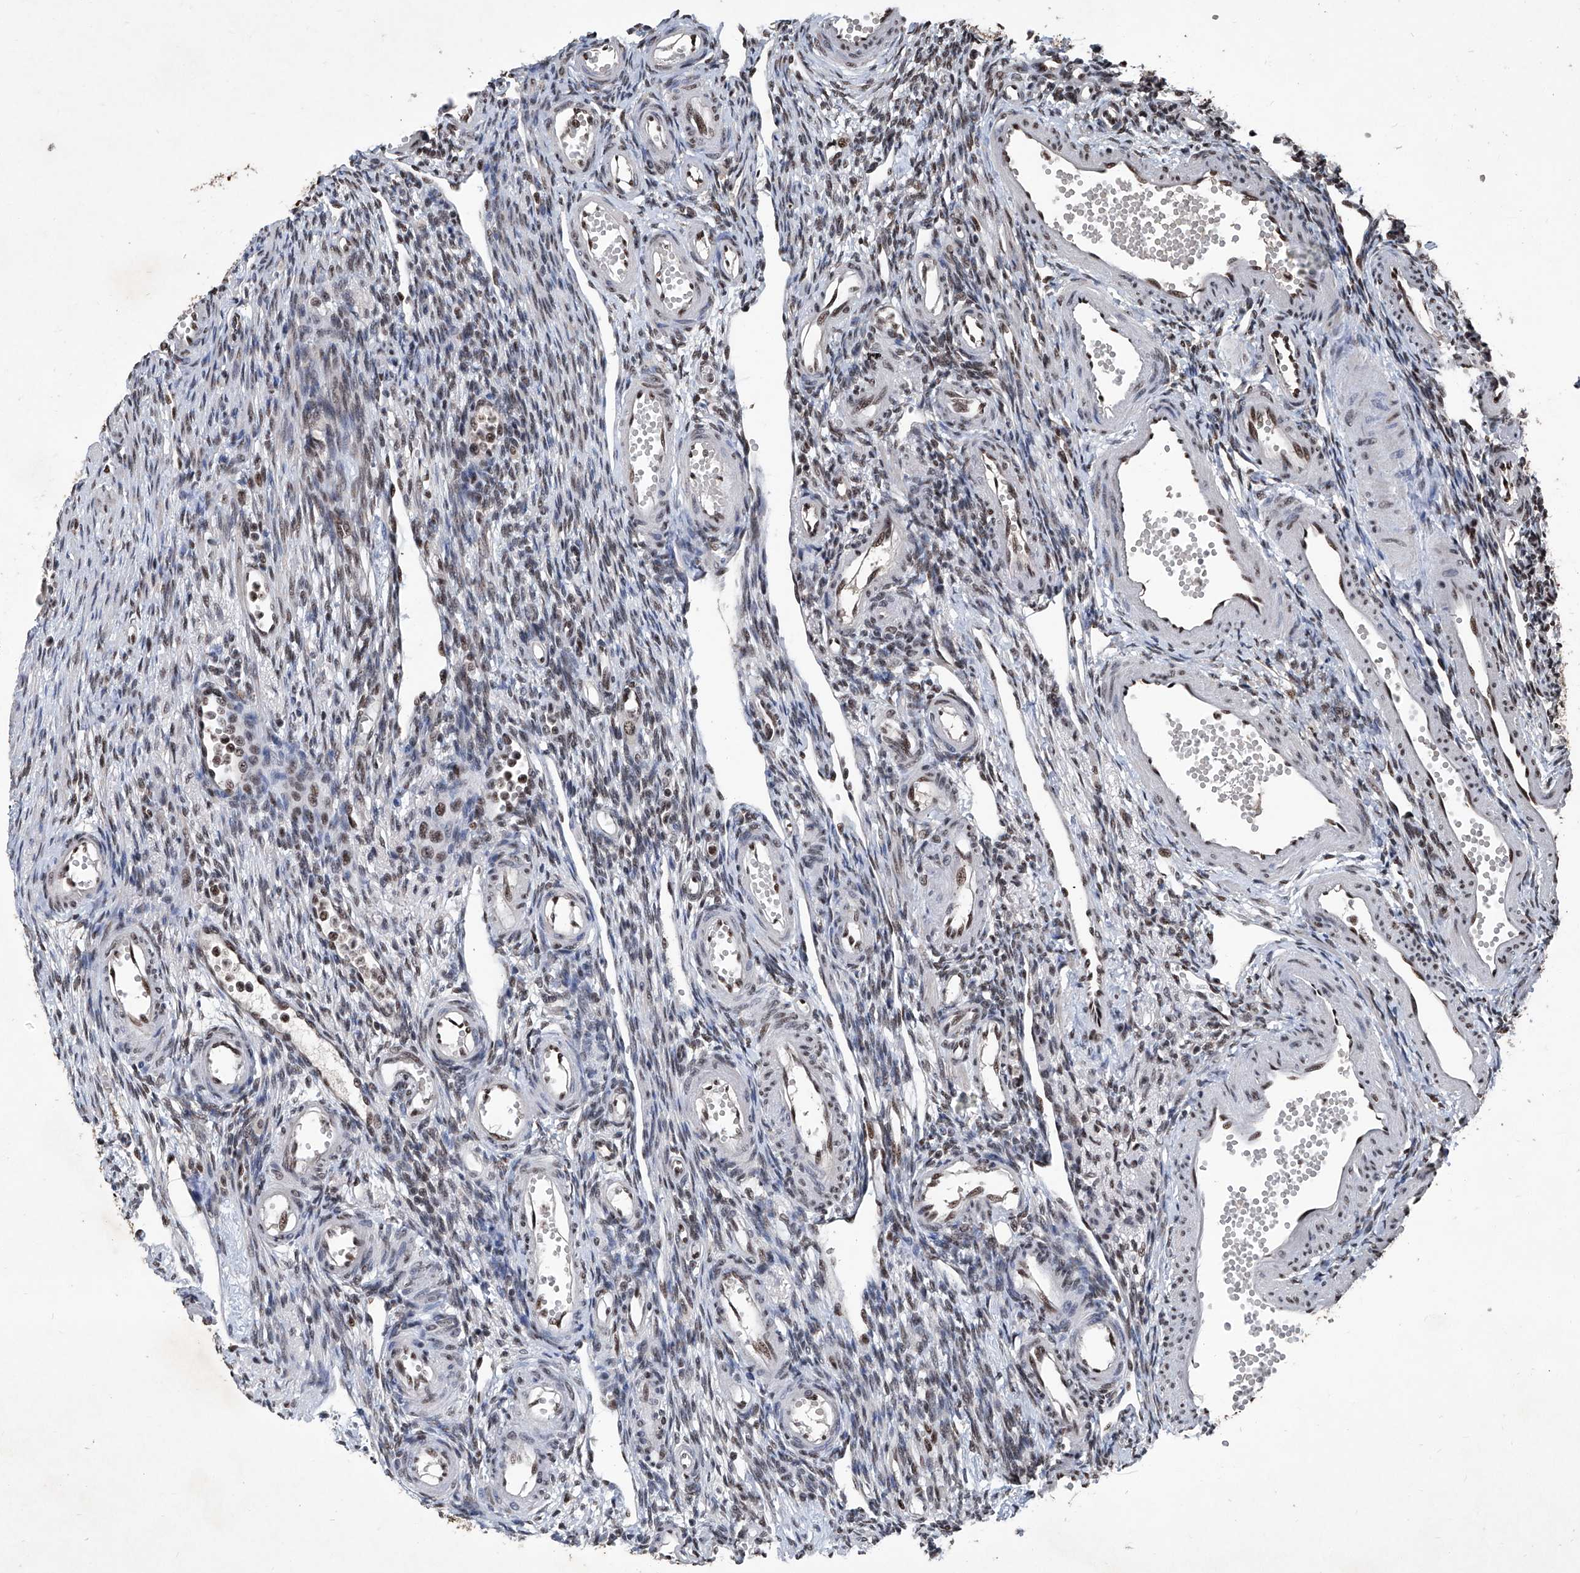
{"staining": {"intensity": "strong", "quantity": ">75%", "location": "nuclear"}, "tissue": "ovary", "cell_type": "Ovarian stroma cells", "image_type": "normal", "snomed": [{"axis": "morphology", "description": "Normal tissue, NOS"}, {"axis": "morphology", "description": "Cyst, NOS"}, {"axis": "topography", "description": "Ovary"}], "caption": "Immunohistochemistry histopathology image of unremarkable ovary: ovary stained using immunohistochemistry (IHC) exhibits high levels of strong protein expression localized specifically in the nuclear of ovarian stroma cells, appearing as a nuclear brown color.", "gene": "DDX39B", "patient": {"sex": "female", "age": 33}}